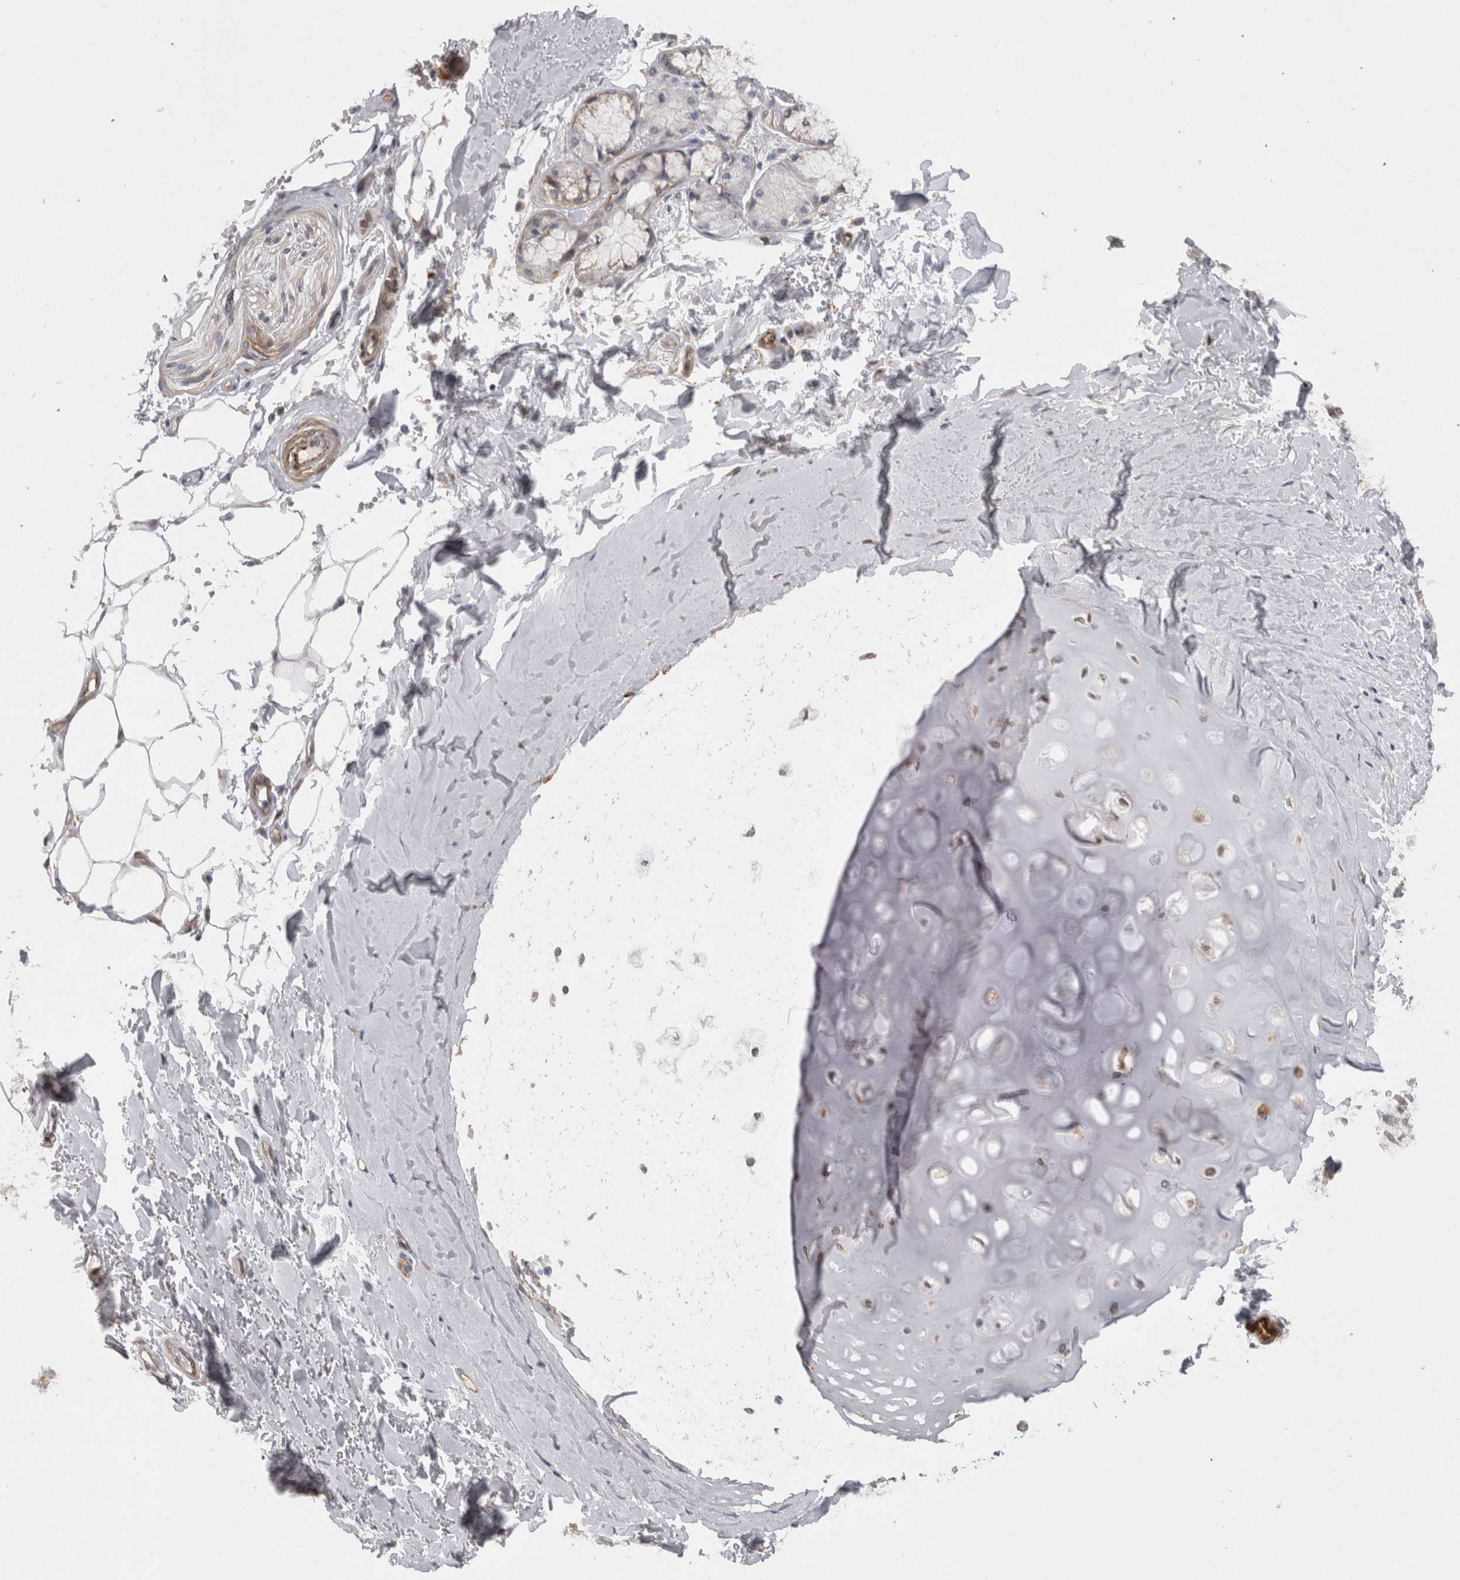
{"staining": {"intensity": "weak", "quantity": "<25%", "location": "cytoplasmic/membranous"}, "tissue": "adipose tissue", "cell_type": "Adipocytes", "image_type": "normal", "snomed": [{"axis": "morphology", "description": "Normal tissue, NOS"}, {"axis": "topography", "description": "Bronchus"}], "caption": "Adipocytes show no significant expression in normal adipose tissue. Brightfield microscopy of immunohistochemistry stained with DAB (3,3'-diaminobenzidine) (brown) and hematoxylin (blue), captured at high magnification.", "gene": "RMDN1", "patient": {"sex": "male", "age": 66}}